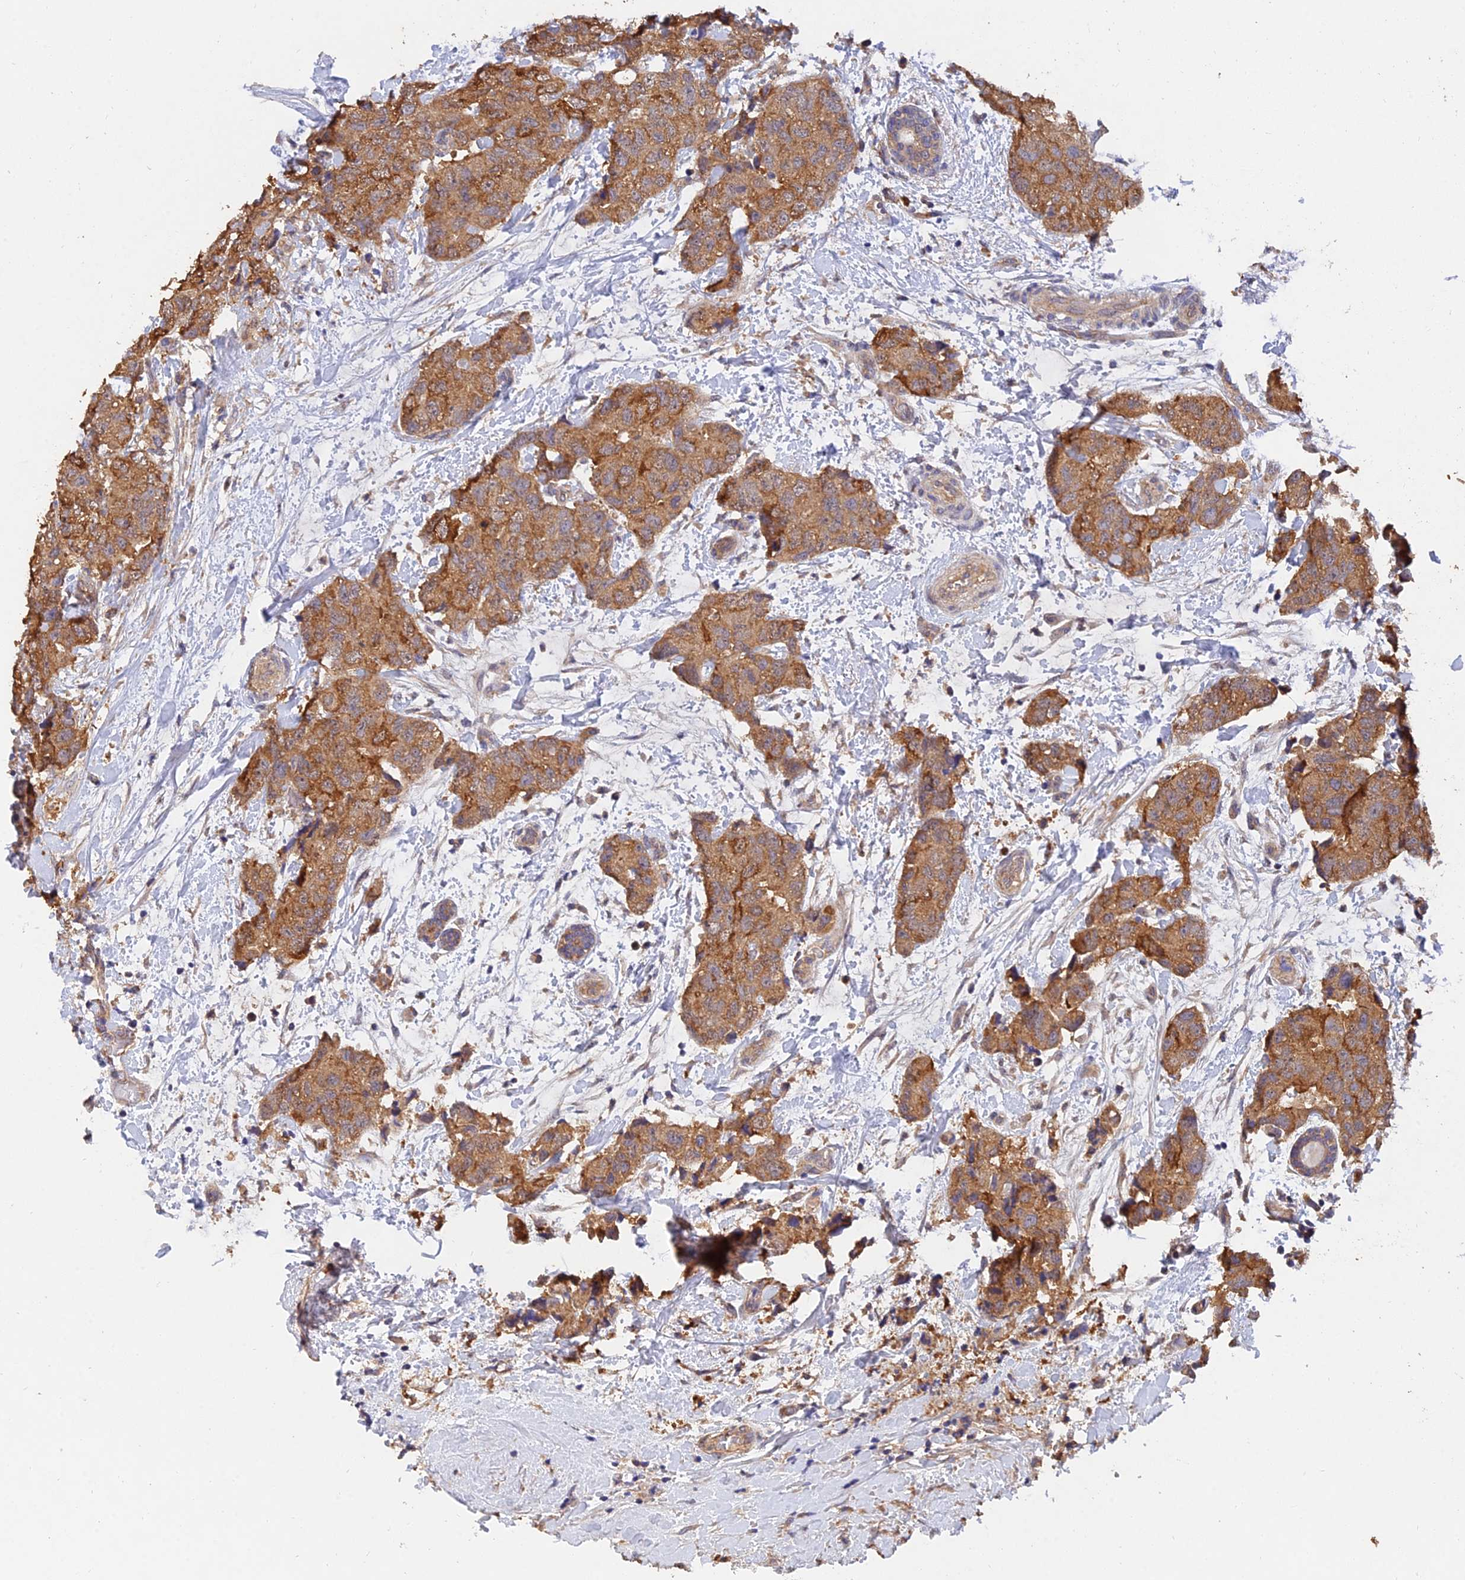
{"staining": {"intensity": "moderate", "quantity": ">75%", "location": "cytoplasmic/membranous"}, "tissue": "breast cancer", "cell_type": "Tumor cells", "image_type": "cancer", "snomed": [{"axis": "morphology", "description": "Duct carcinoma"}, {"axis": "topography", "description": "Breast"}], "caption": "This micrograph reveals IHC staining of human breast cancer, with medium moderate cytoplasmic/membranous positivity in approximately >75% of tumor cells.", "gene": "SLC38A11", "patient": {"sex": "female", "age": 62}}